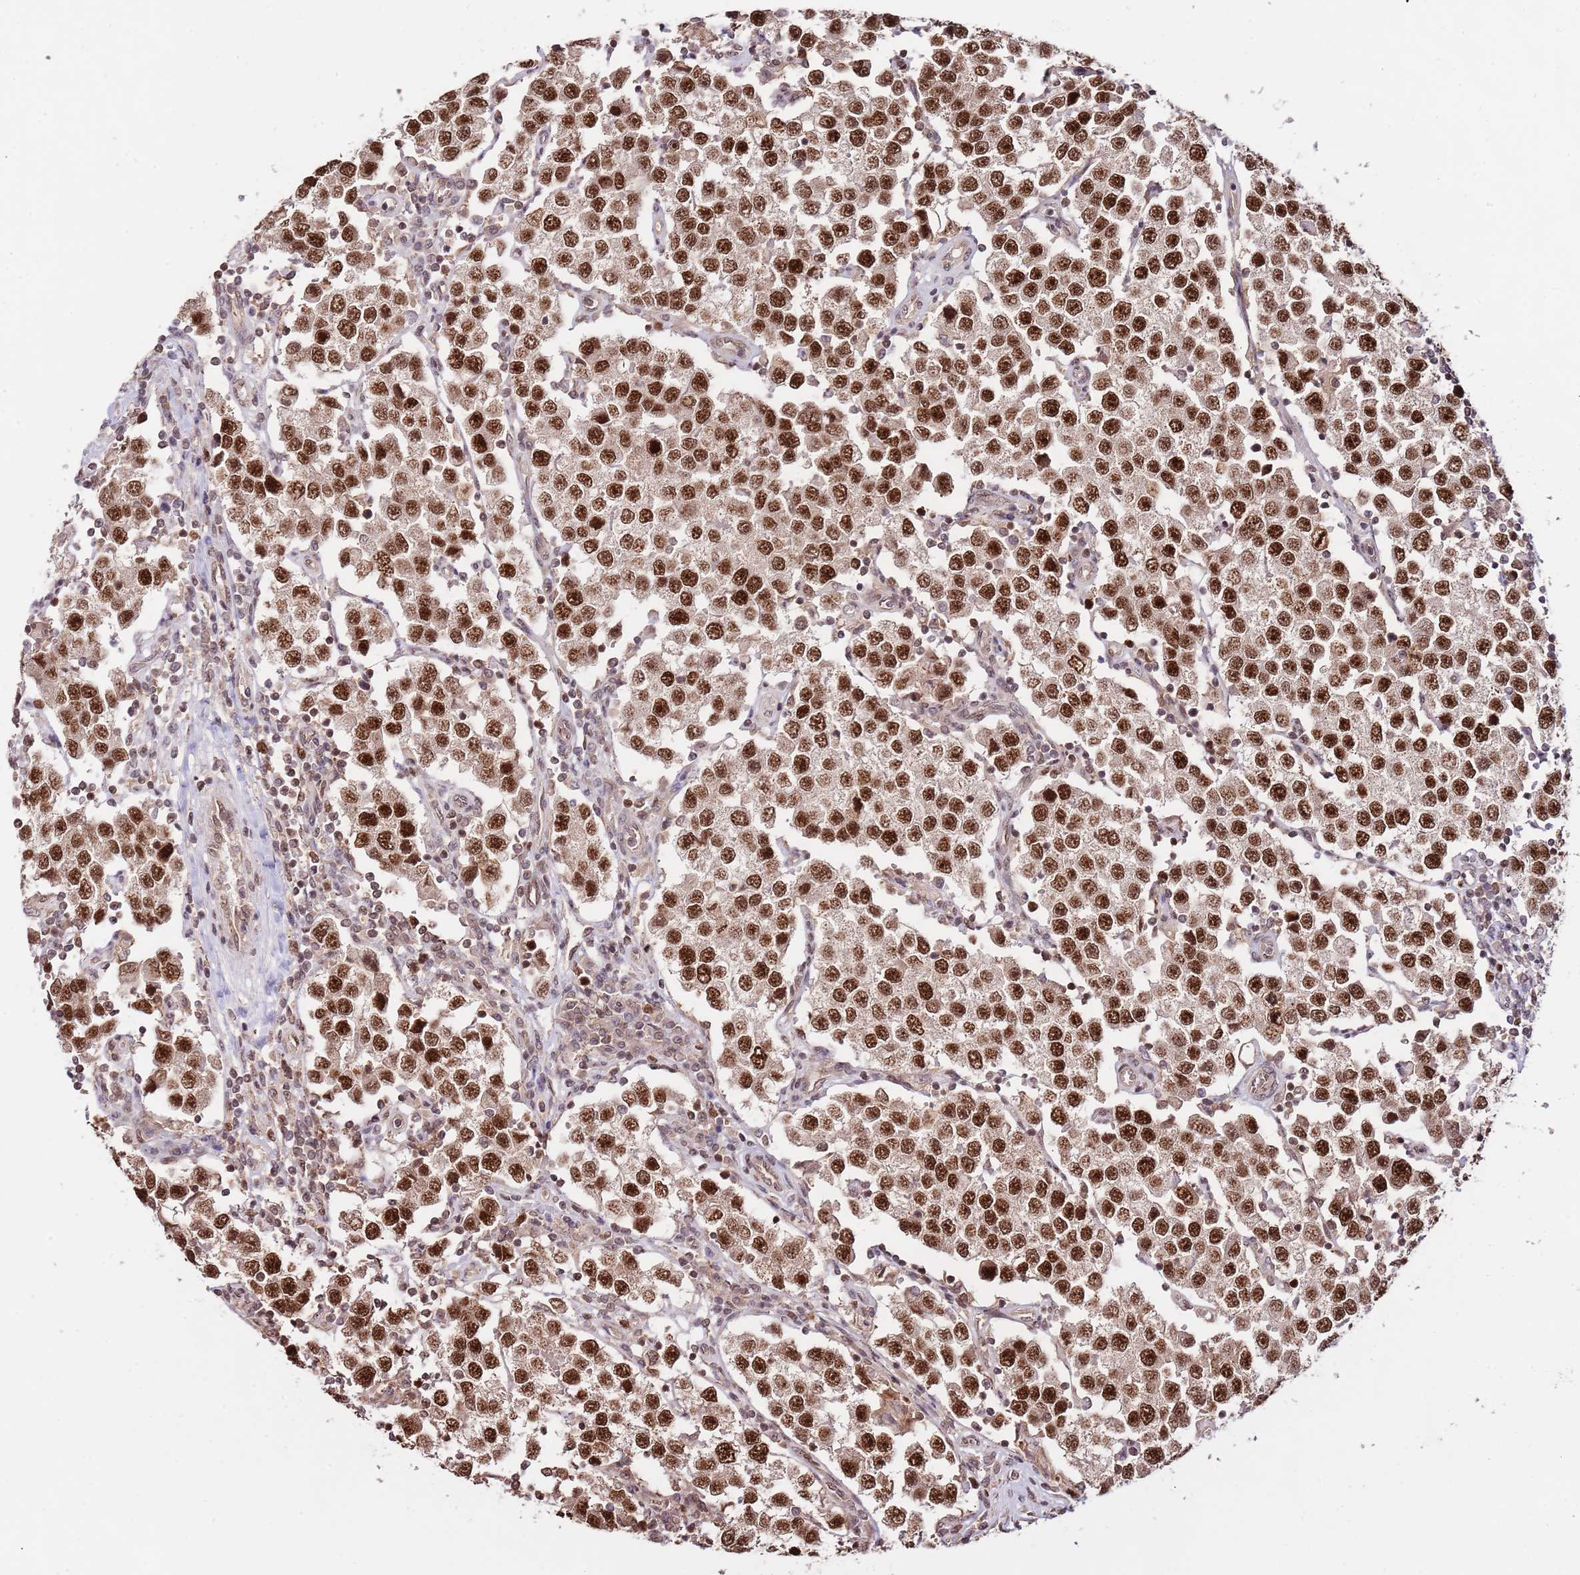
{"staining": {"intensity": "strong", "quantity": ">75%", "location": "nuclear"}, "tissue": "testis cancer", "cell_type": "Tumor cells", "image_type": "cancer", "snomed": [{"axis": "morphology", "description": "Seminoma, NOS"}, {"axis": "topography", "description": "Testis"}], "caption": "High-magnification brightfield microscopy of testis cancer stained with DAB (brown) and counterstained with hematoxylin (blue). tumor cells exhibit strong nuclear positivity is present in about>75% of cells. Using DAB (brown) and hematoxylin (blue) stains, captured at high magnification using brightfield microscopy.", "gene": "RIF1", "patient": {"sex": "male", "age": 37}}